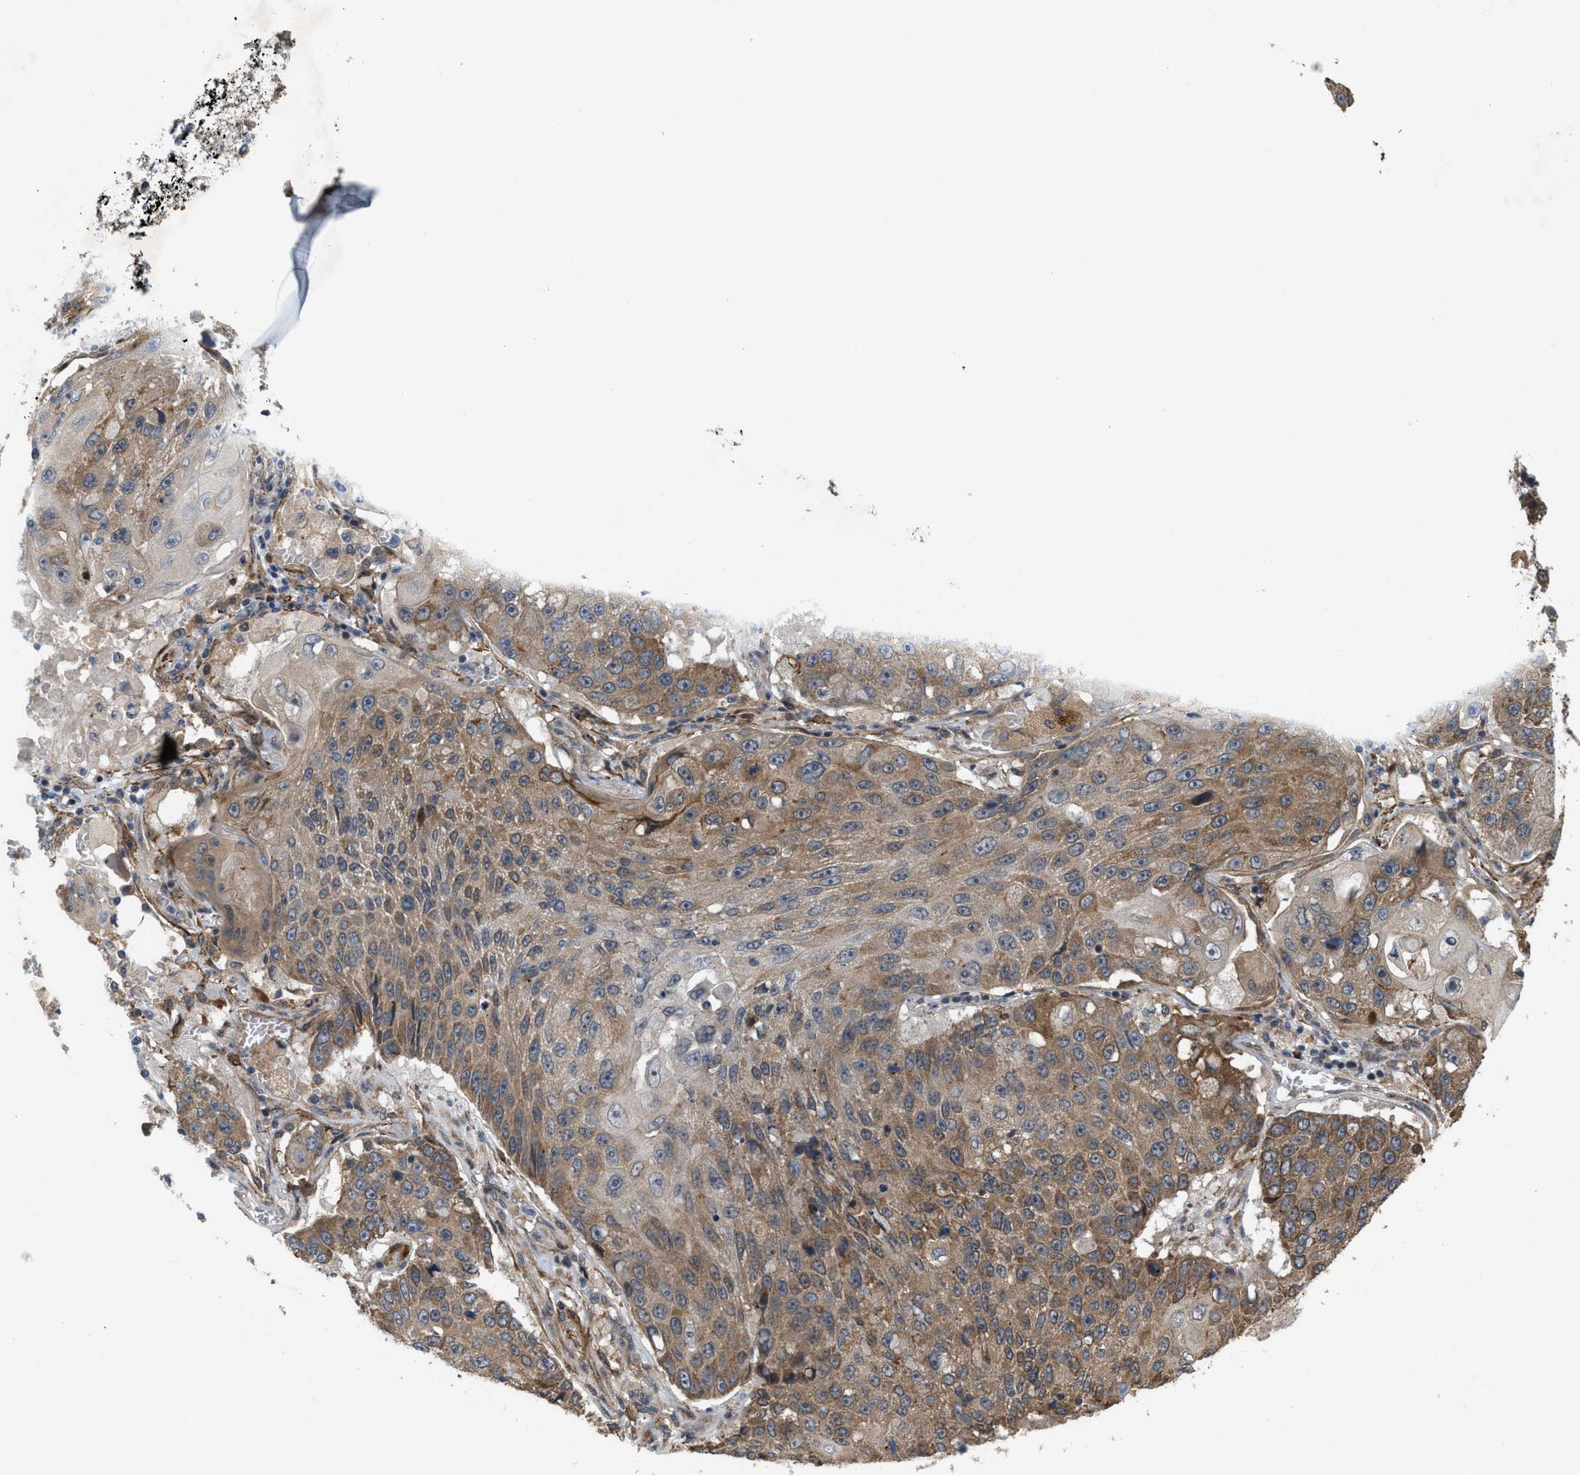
{"staining": {"intensity": "moderate", "quantity": "25%-75%", "location": "cytoplasmic/membranous"}, "tissue": "lung cancer", "cell_type": "Tumor cells", "image_type": "cancer", "snomed": [{"axis": "morphology", "description": "Squamous cell carcinoma, NOS"}, {"axis": "topography", "description": "Lung"}], "caption": "Immunohistochemistry staining of squamous cell carcinoma (lung), which reveals medium levels of moderate cytoplasmic/membranous staining in approximately 25%-75% of tumor cells indicating moderate cytoplasmic/membranous protein expression. The staining was performed using DAB (3,3'-diaminobenzidine) (brown) for protein detection and nuclei were counterstained in hematoxylin (blue).", "gene": "MFSD6", "patient": {"sex": "male", "age": 61}}